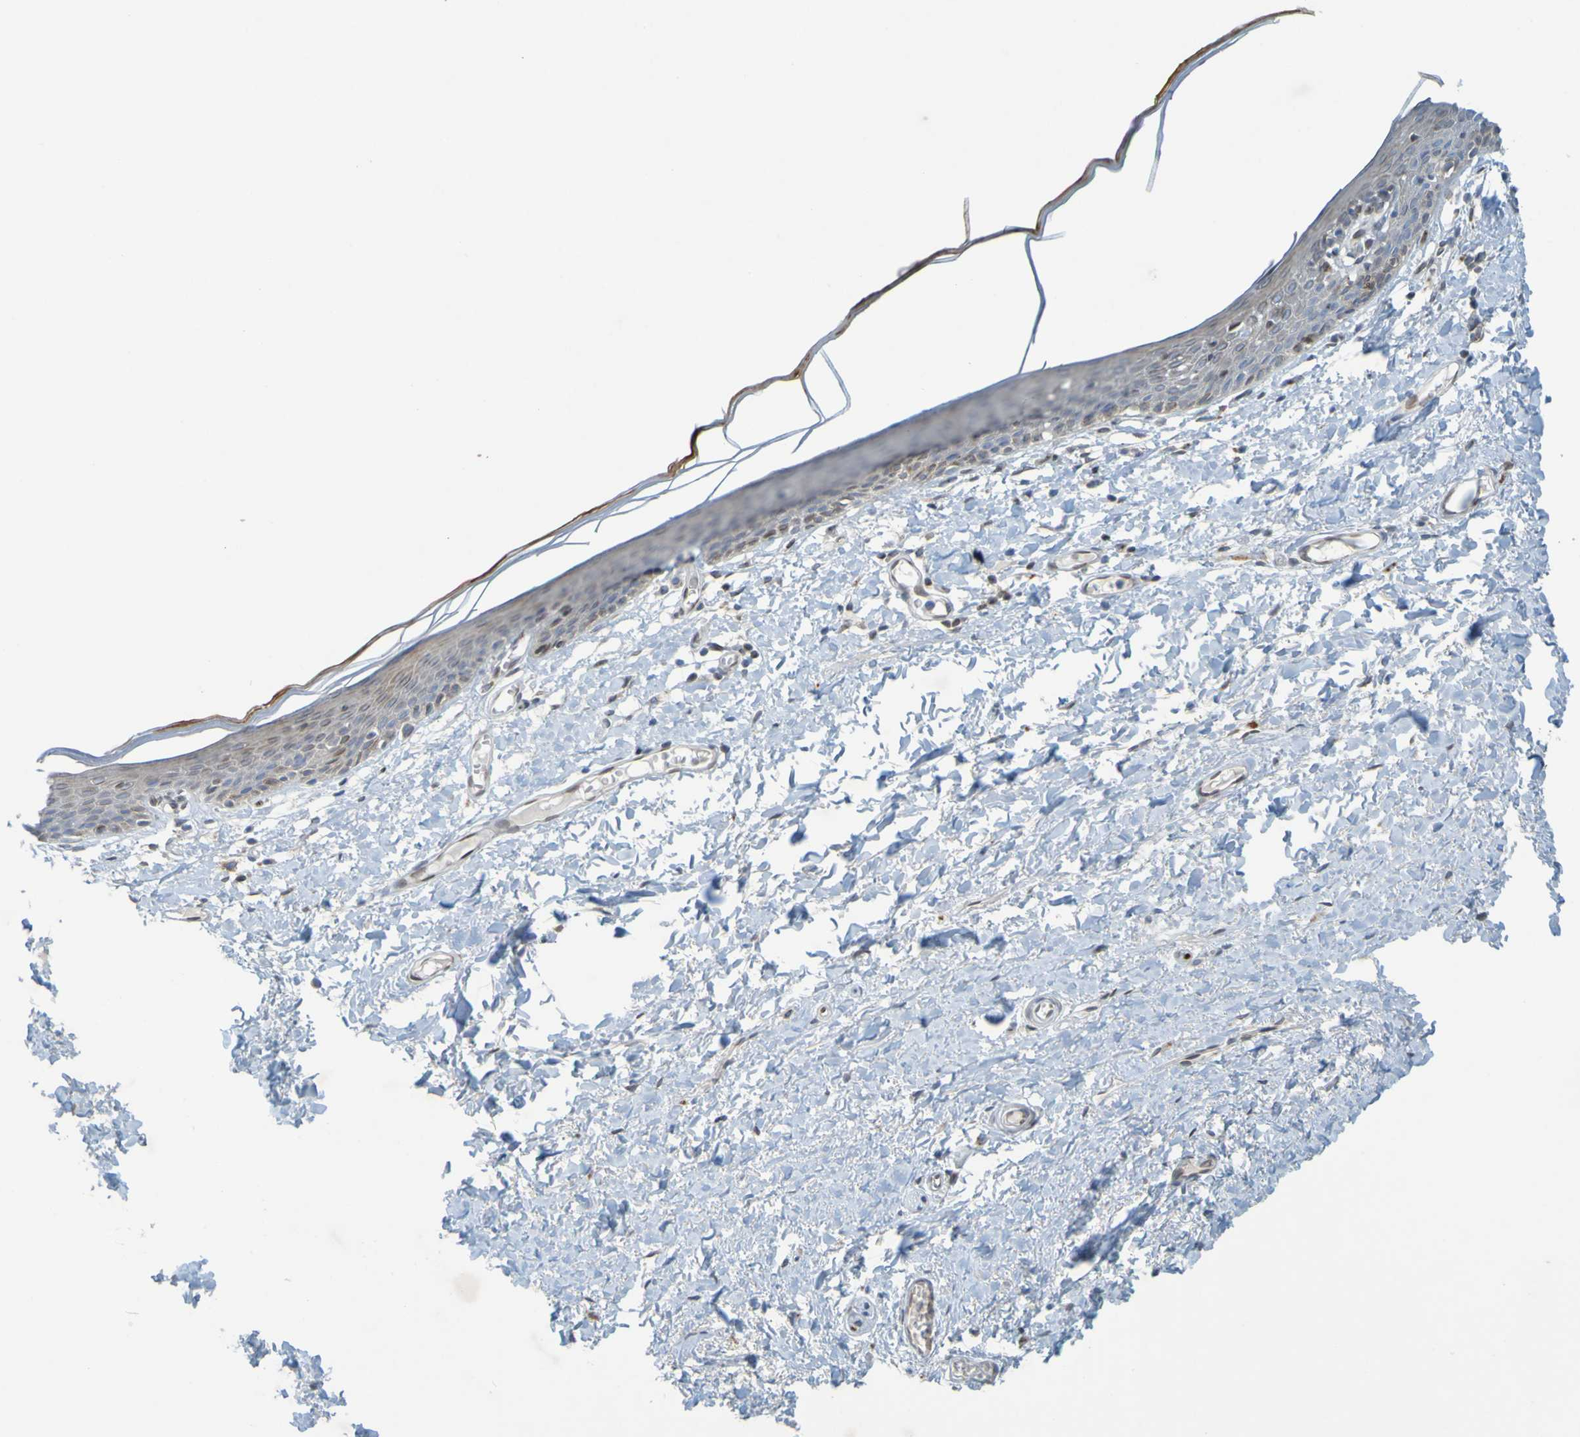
{"staining": {"intensity": "weak", "quantity": ">75%", "location": "cytoplasmic/membranous"}, "tissue": "skin", "cell_type": "Epidermal cells", "image_type": "normal", "snomed": [{"axis": "morphology", "description": "Normal tissue, NOS"}, {"axis": "topography", "description": "Vulva"}], "caption": "This is an image of immunohistochemistry staining of unremarkable skin, which shows weak staining in the cytoplasmic/membranous of epidermal cells.", "gene": "MAG", "patient": {"sex": "female", "age": 54}}